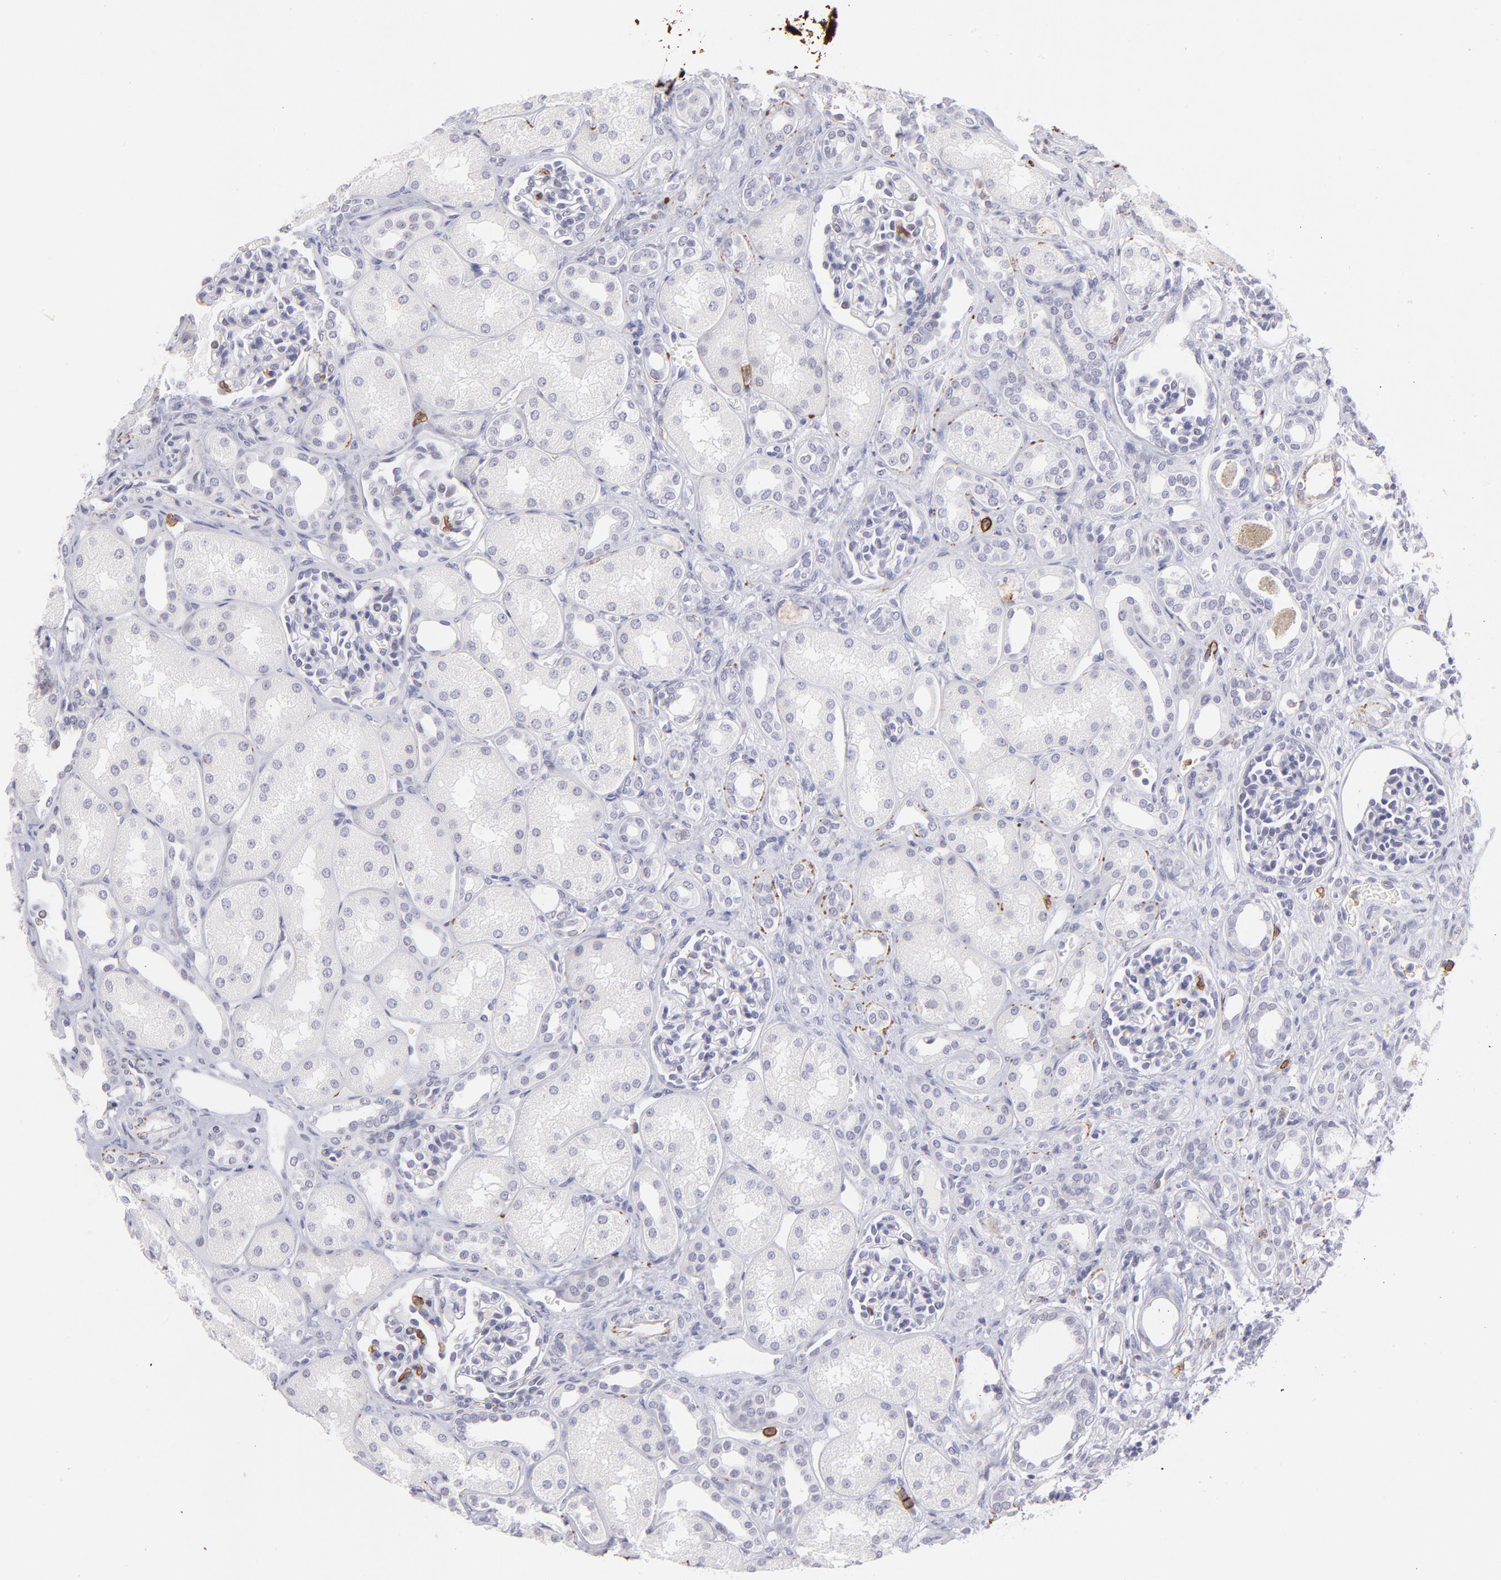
{"staining": {"intensity": "negative", "quantity": "none", "location": "none"}, "tissue": "kidney", "cell_type": "Cells in glomeruli", "image_type": "normal", "snomed": [{"axis": "morphology", "description": "Normal tissue, NOS"}, {"axis": "topography", "description": "Kidney"}], "caption": "The image demonstrates no staining of cells in glomeruli in normal kidney.", "gene": "LTB4R", "patient": {"sex": "male", "age": 7}}